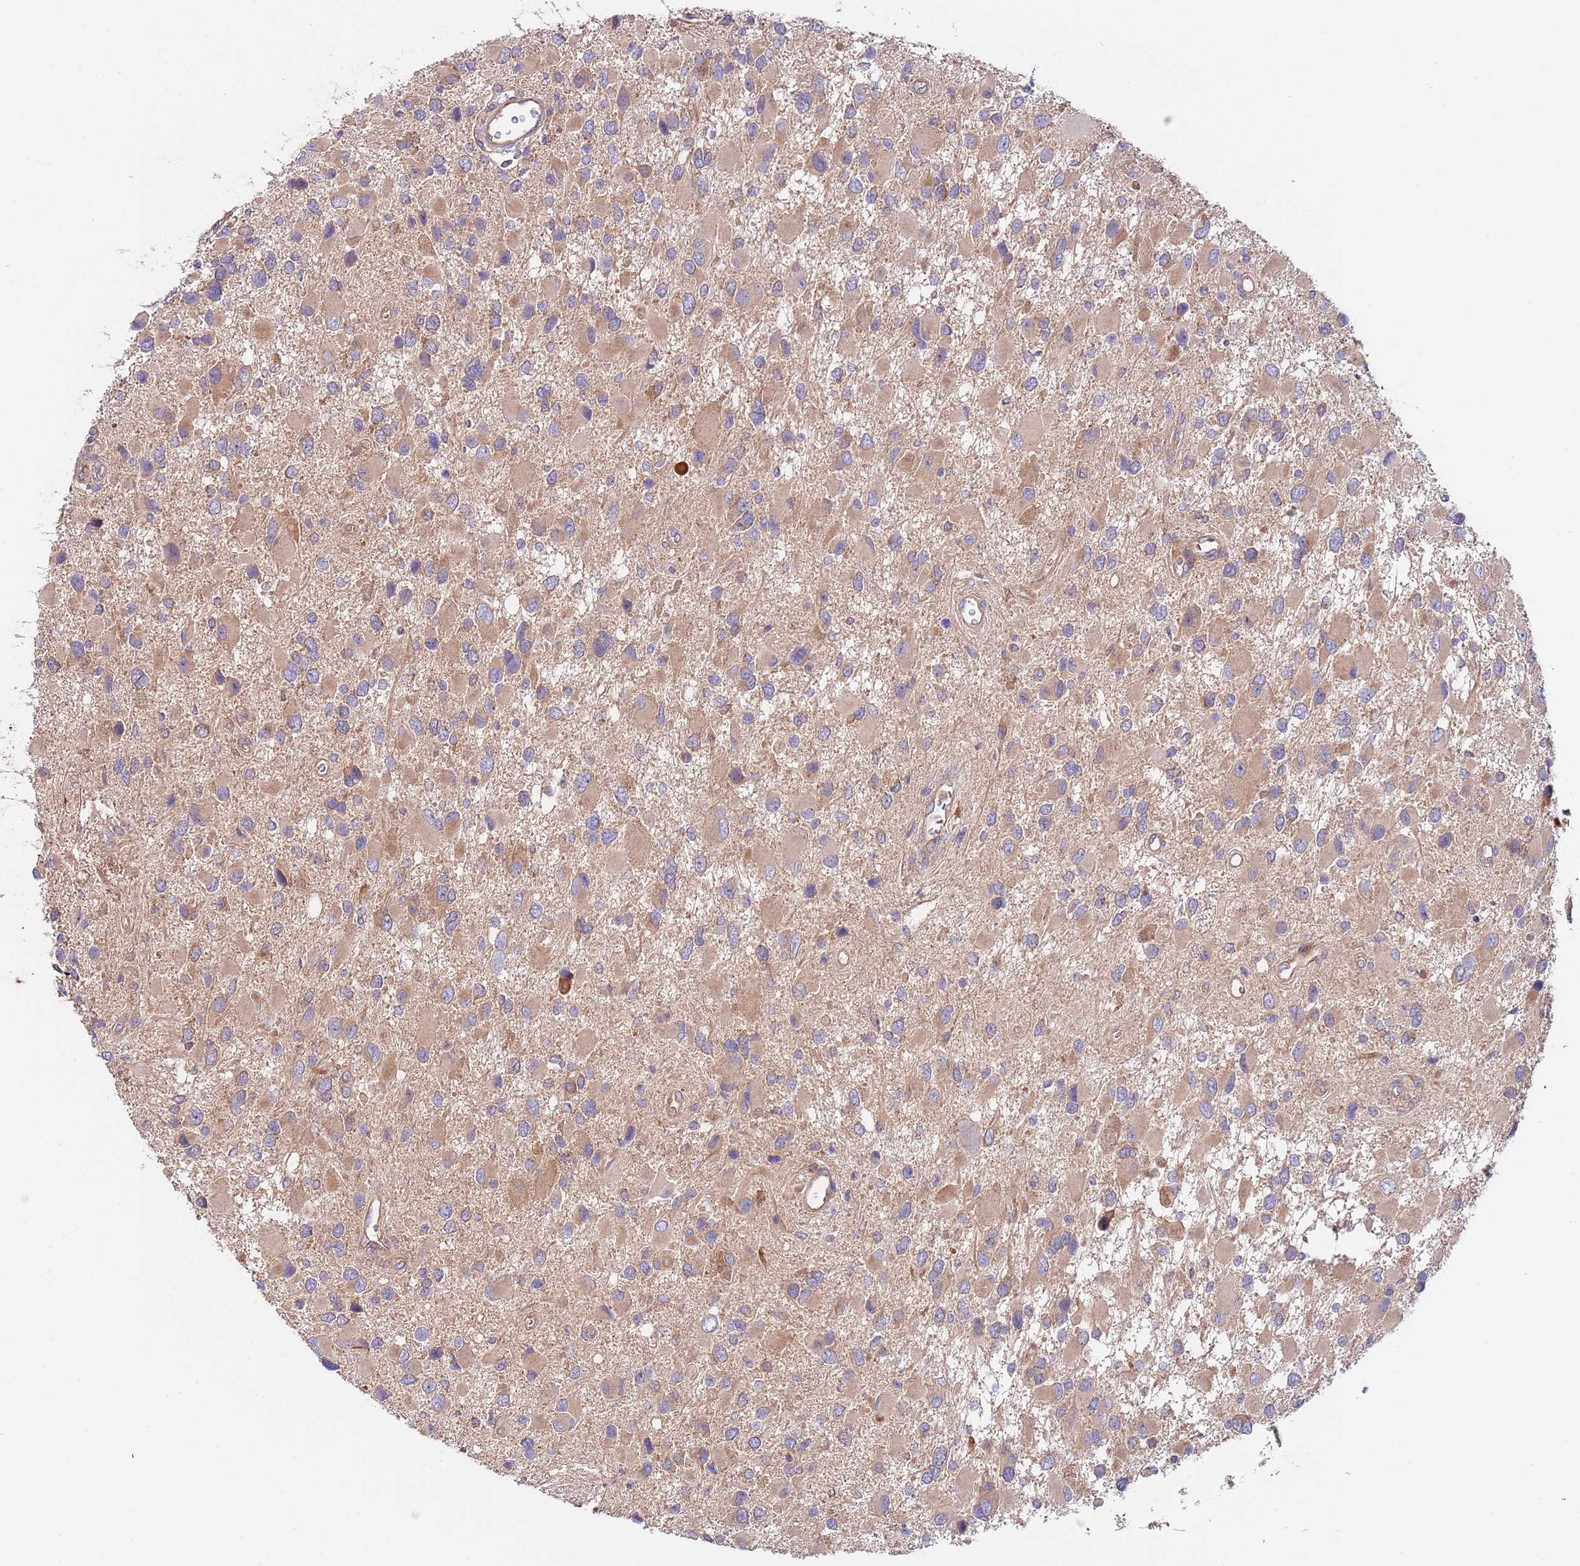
{"staining": {"intensity": "weak", "quantity": "25%-75%", "location": "cytoplasmic/membranous"}, "tissue": "glioma", "cell_type": "Tumor cells", "image_type": "cancer", "snomed": [{"axis": "morphology", "description": "Glioma, malignant, High grade"}, {"axis": "topography", "description": "Brain"}], "caption": "Protein staining displays weak cytoplasmic/membranous staining in approximately 25%-75% of tumor cells in high-grade glioma (malignant). The staining was performed using DAB to visualize the protein expression in brown, while the nuclei were stained in blue with hematoxylin (Magnification: 20x).", "gene": "EIF3F", "patient": {"sex": "male", "age": 53}}